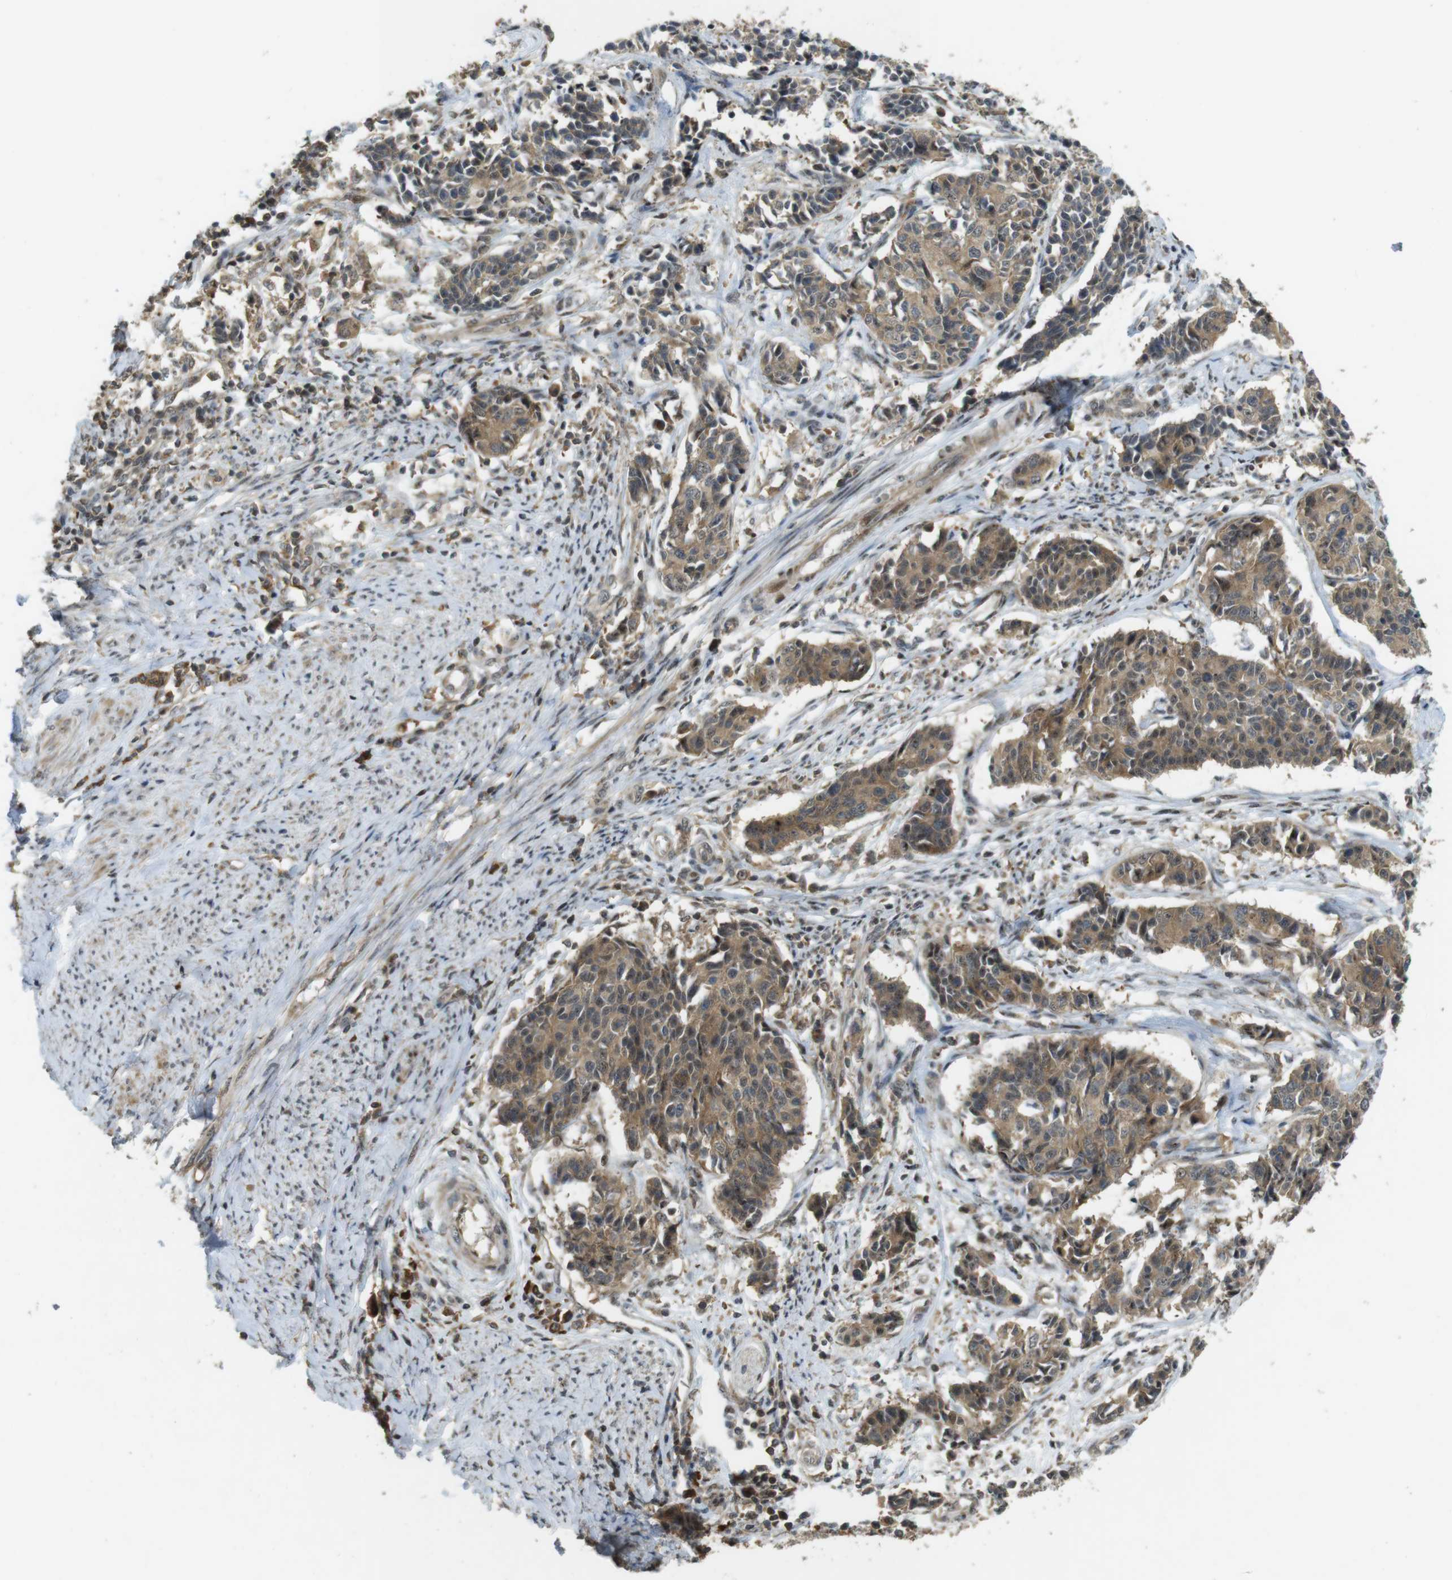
{"staining": {"intensity": "moderate", "quantity": ">75%", "location": "cytoplasmic/membranous"}, "tissue": "cervical cancer", "cell_type": "Tumor cells", "image_type": "cancer", "snomed": [{"axis": "morphology", "description": "Normal tissue, NOS"}, {"axis": "morphology", "description": "Squamous cell carcinoma, NOS"}, {"axis": "topography", "description": "Cervix"}], "caption": "Immunohistochemistry (IHC) image of cervical cancer (squamous cell carcinoma) stained for a protein (brown), which shows medium levels of moderate cytoplasmic/membranous positivity in about >75% of tumor cells.", "gene": "TMX3", "patient": {"sex": "female", "age": 35}}